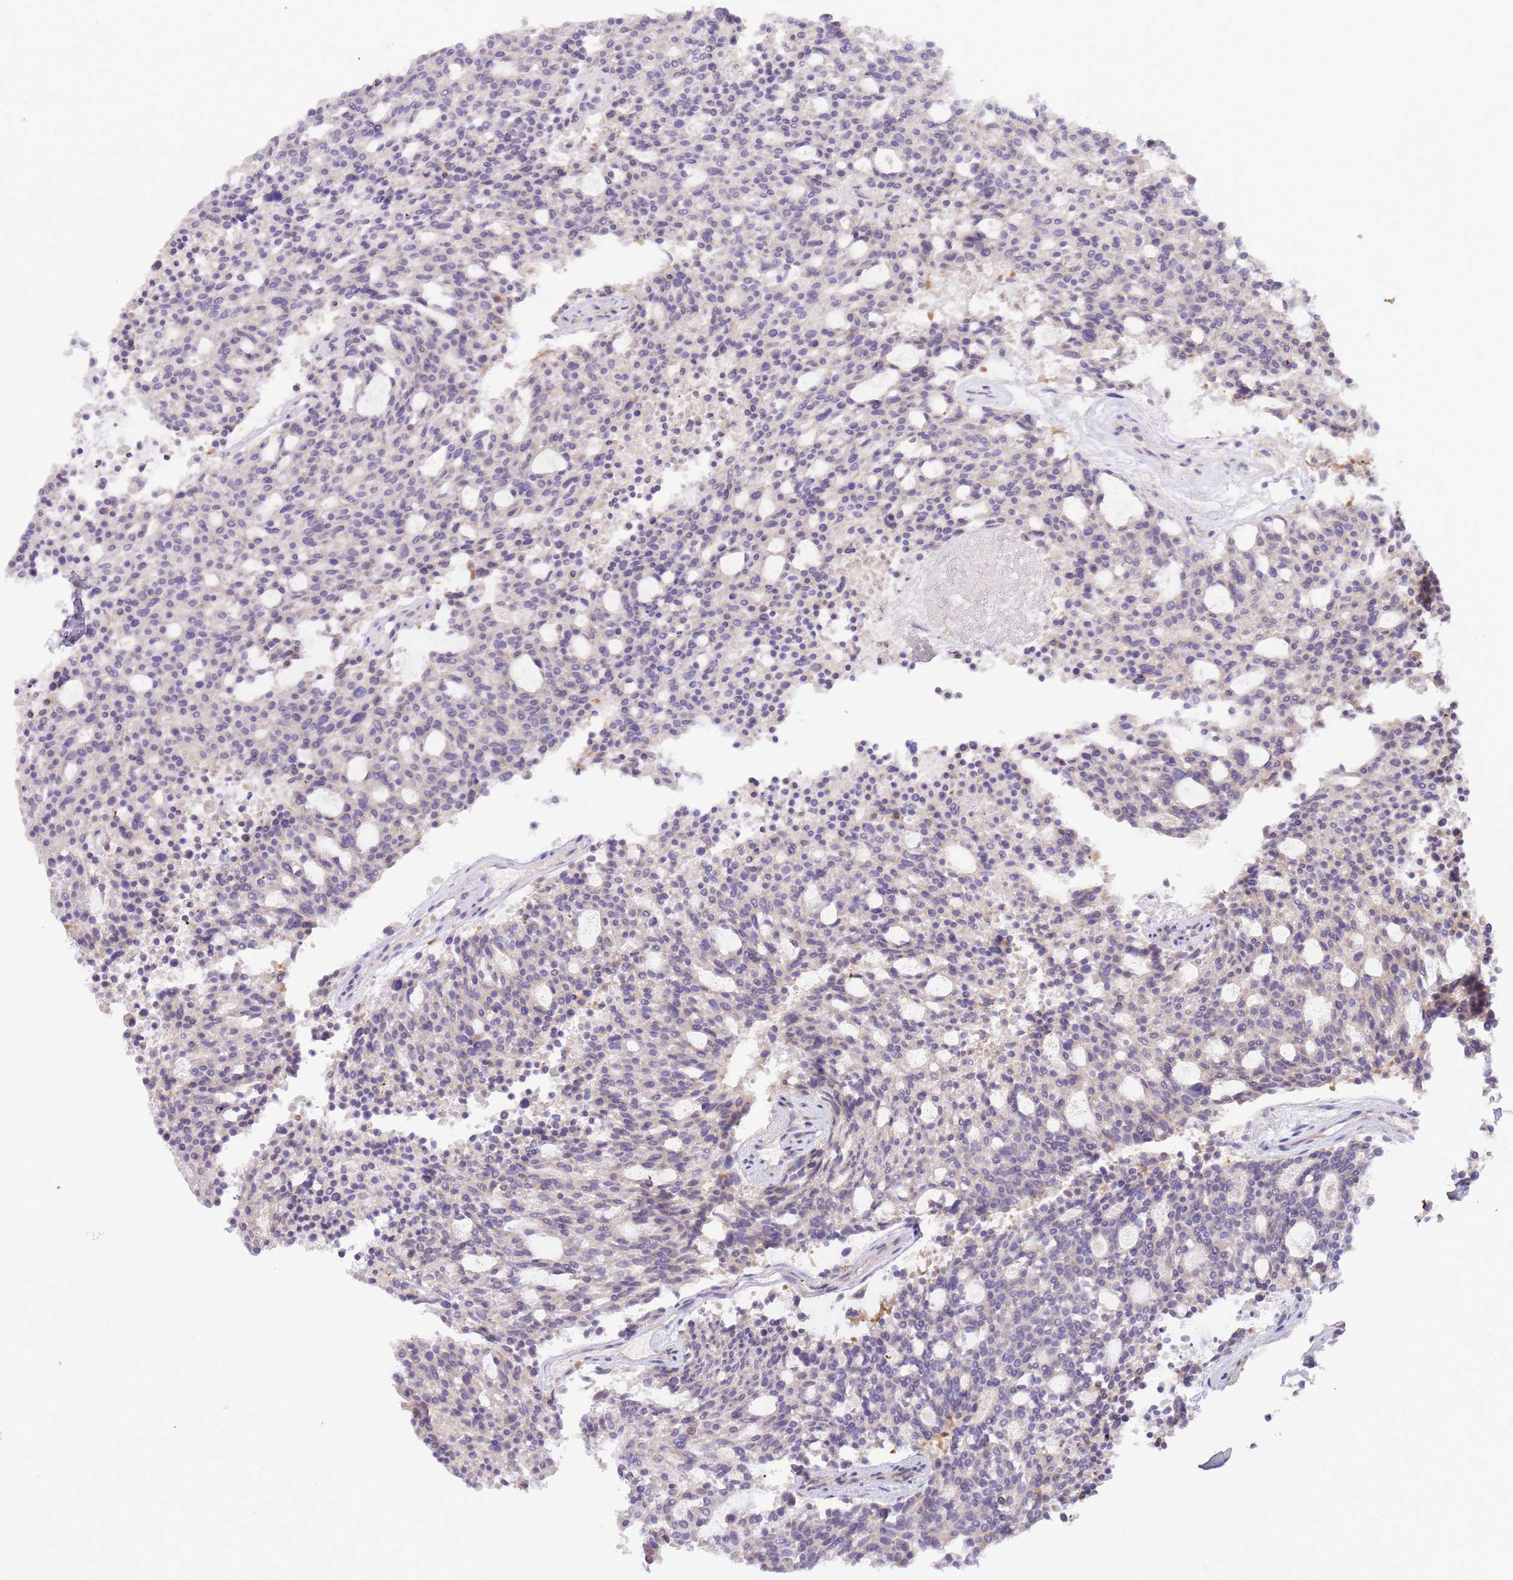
{"staining": {"intensity": "negative", "quantity": "none", "location": "none"}, "tissue": "carcinoid", "cell_type": "Tumor cells", "image_type": "cancer", "snomed": [{"axis": "morphology", "description": "Carcinoid, malignant, NOS"}, {"axis": "topography", "description": "Pancreas"}], "caption": "This is a image of immunohistochemistry staining of carcinoid (malignant), which shows no expression in tumor cells.", "gene": "AP1S2", "patient": {"sex": "female", "age": 54}}